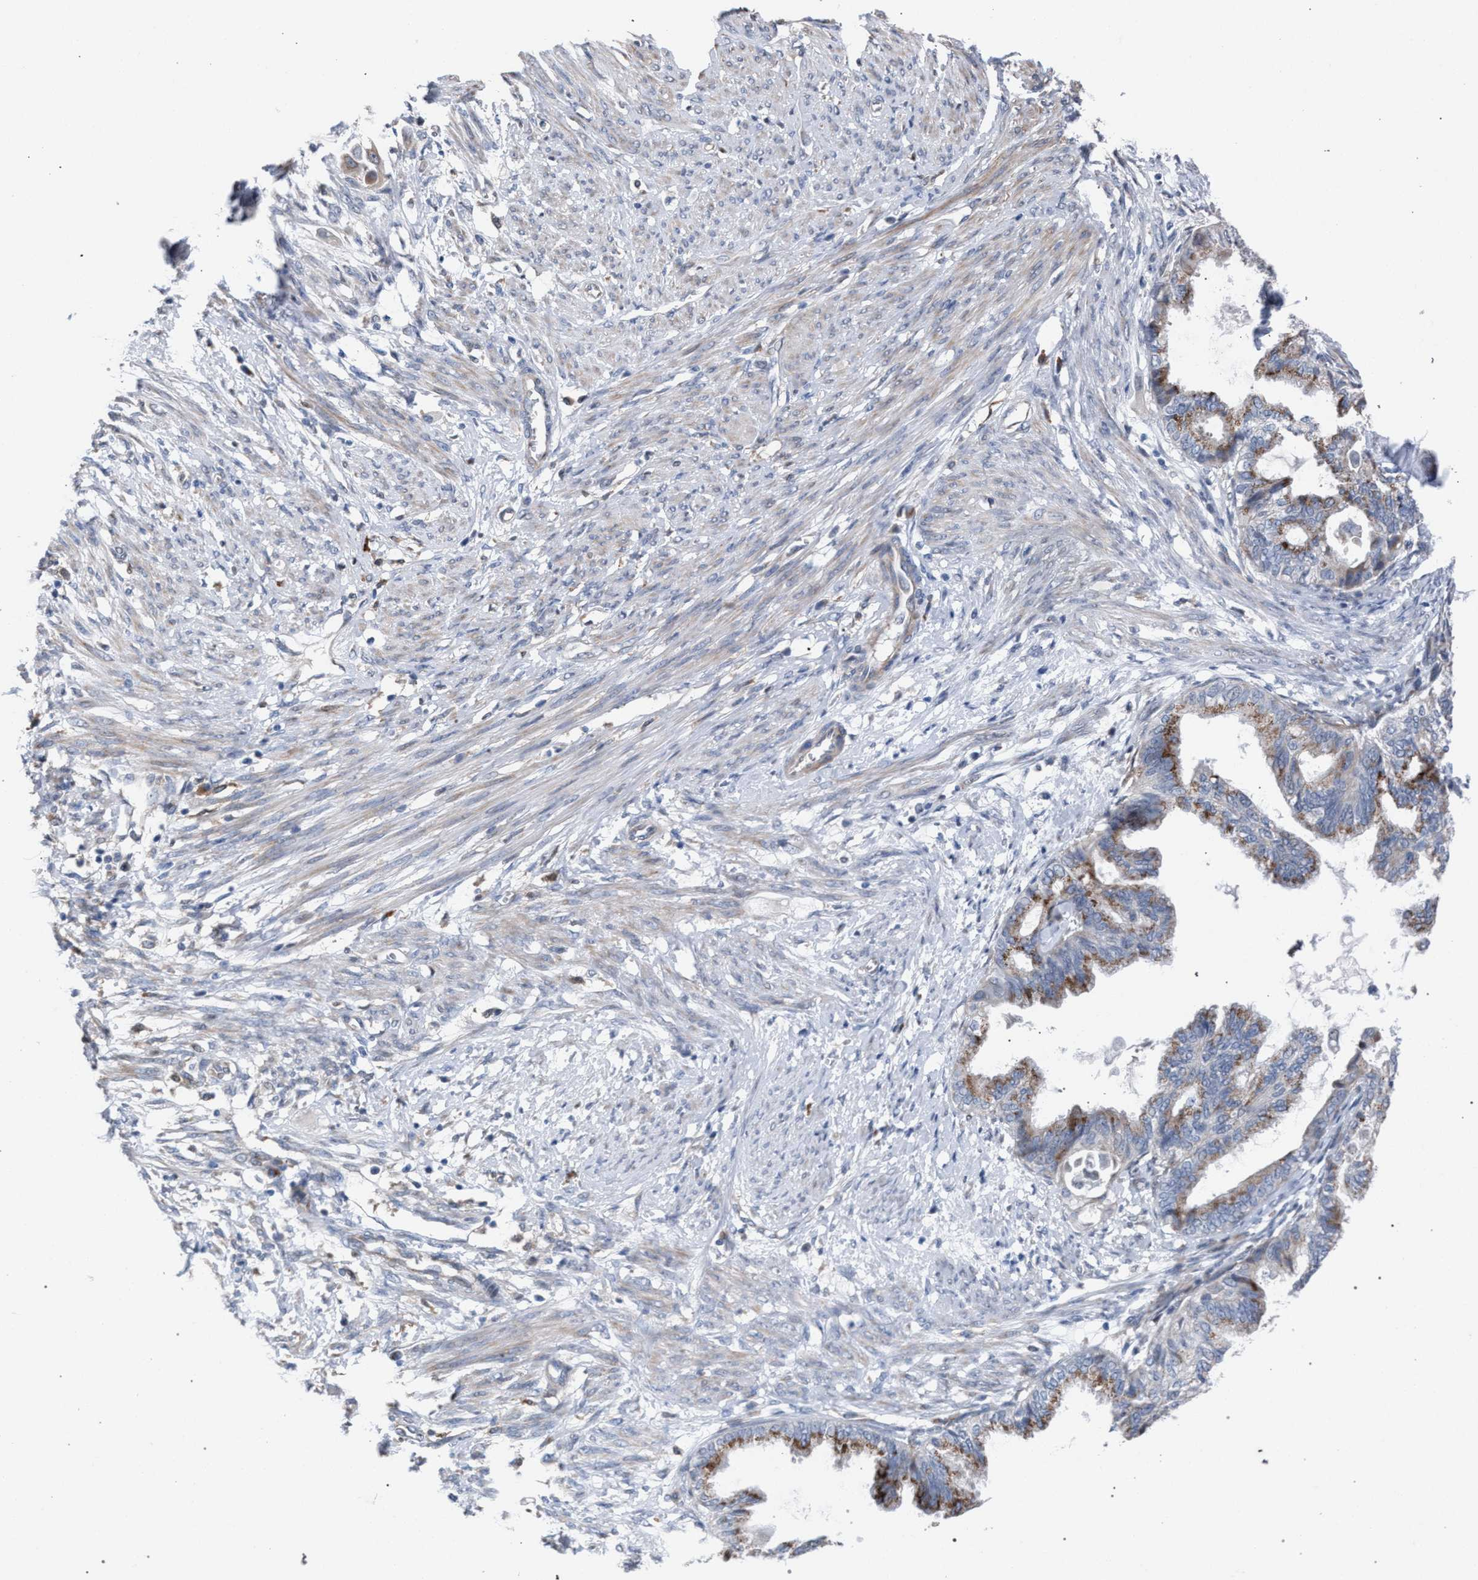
{"staining": {"intensity": "moderate", "quantity": ">75%", "location": "cytoplasmic/membranous"}, "tissue": "cervical cancer", "cell_type": "Tumor cells", "image_type": "cancer", "snomed": [{"axis": "morphology", "description": "Normal tissue, NOS"}, {"axis": "morphology", "description": "Adenocarcinoma, NOS"}, {"axis": "topography", "description": "Cervix"}, {"axis": "topography", "description": "Endometrium"}], "caption": "A high-resolution photomicrograph shows IHC staining of cervical cancer, which exhibits moderate cytoplasmic/membranous expression in about >75% of tumor cells.", "gene": "RNF135", "patient": {"sex": "female", "age": 86}}